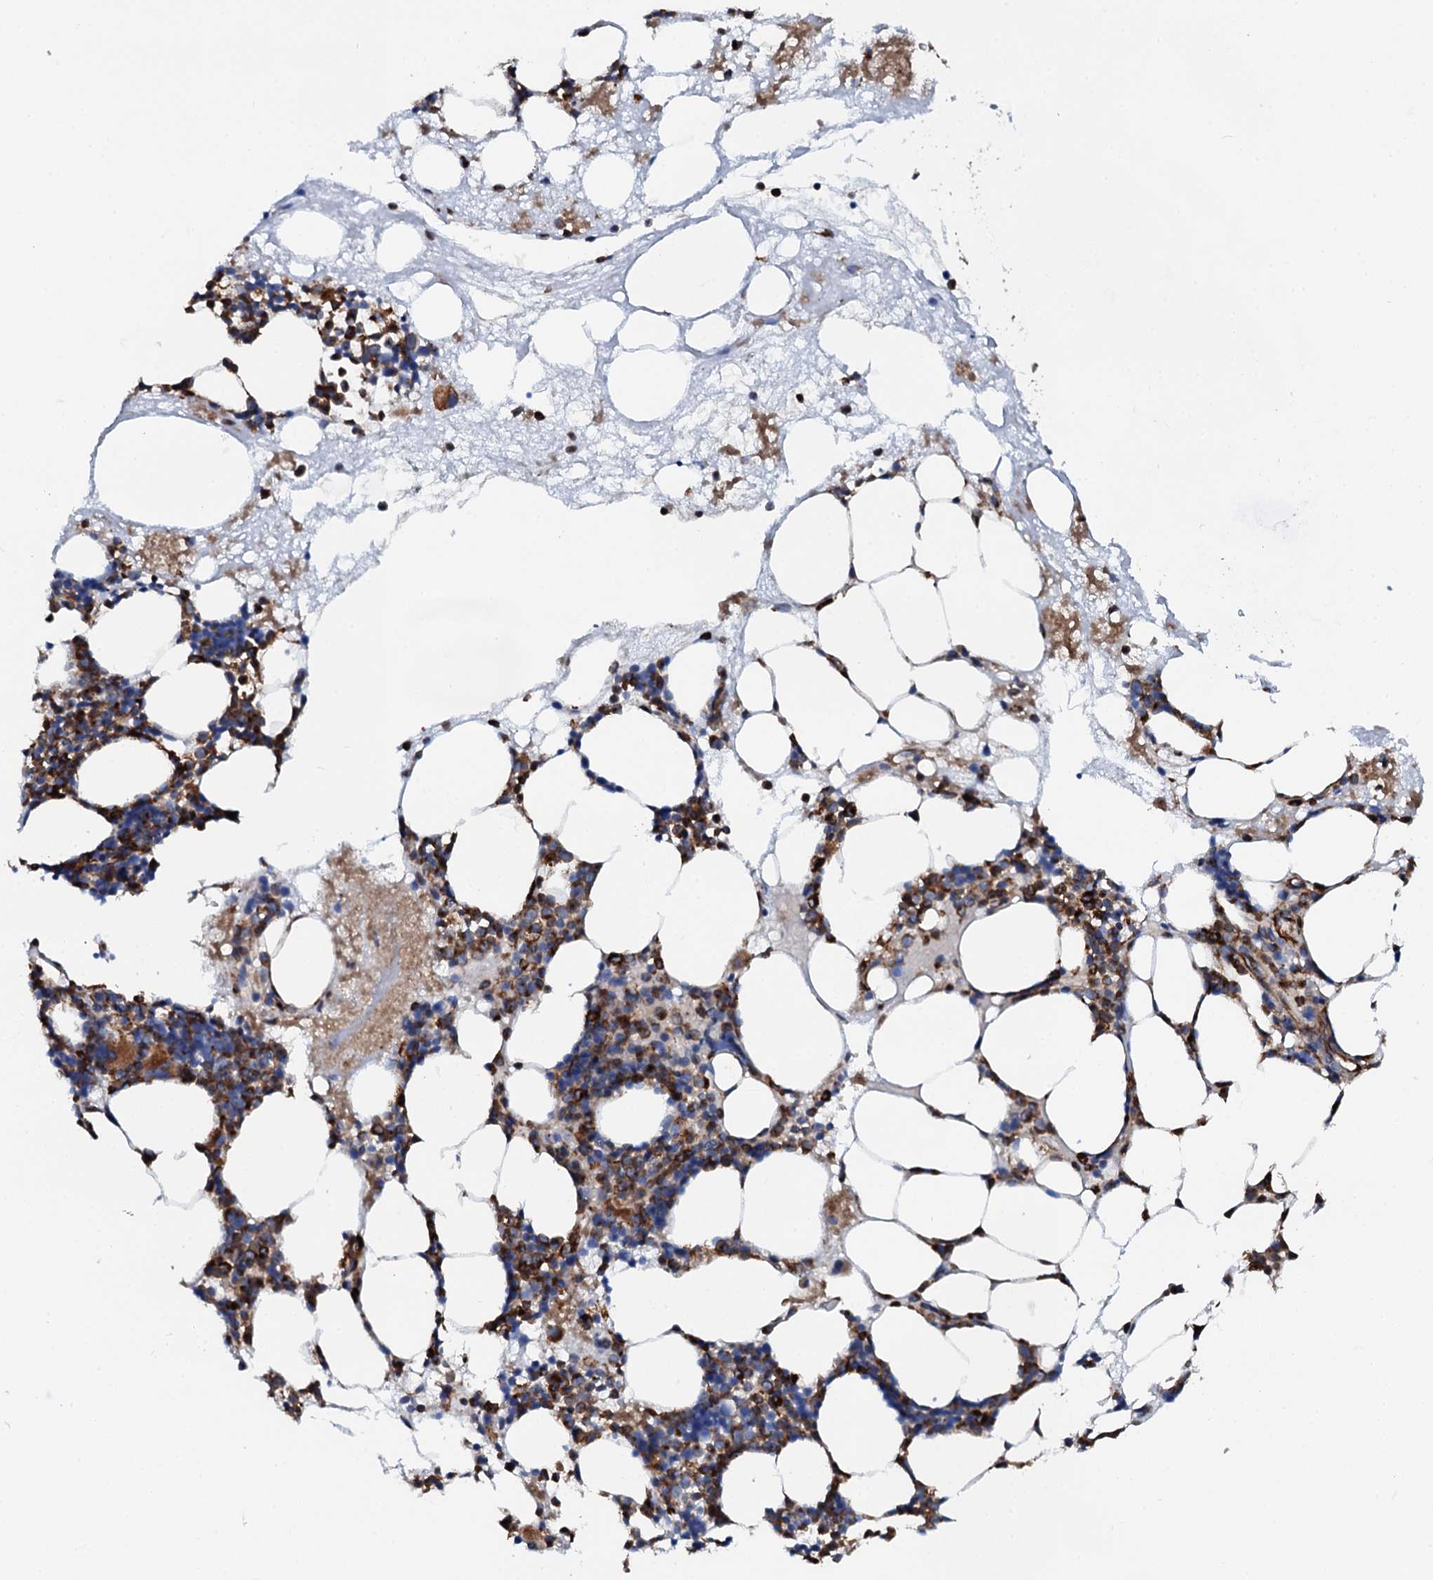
{"staining": {"intensity": "strong", "quantity": "25%-75%", "location": "cytoplasmic/membranous"}, "tissue": "bone marrow", "cell_type": "Hematopoietic cells", "image_type": "normal", "snomed": [{"axis": "morphology", "description": "Normal tissue, NOS"}, {"axis": "topography", "description": "Bone marrow"}], "caption": "About 25%-75% of hematopoietic cells in benign bone marrow show strong cytoplasmic/membranous protein staining as visualized by brown immunohistochemical staining.", "gene": "VAMP8", "patient": {"sex": "male", "age": 80}}